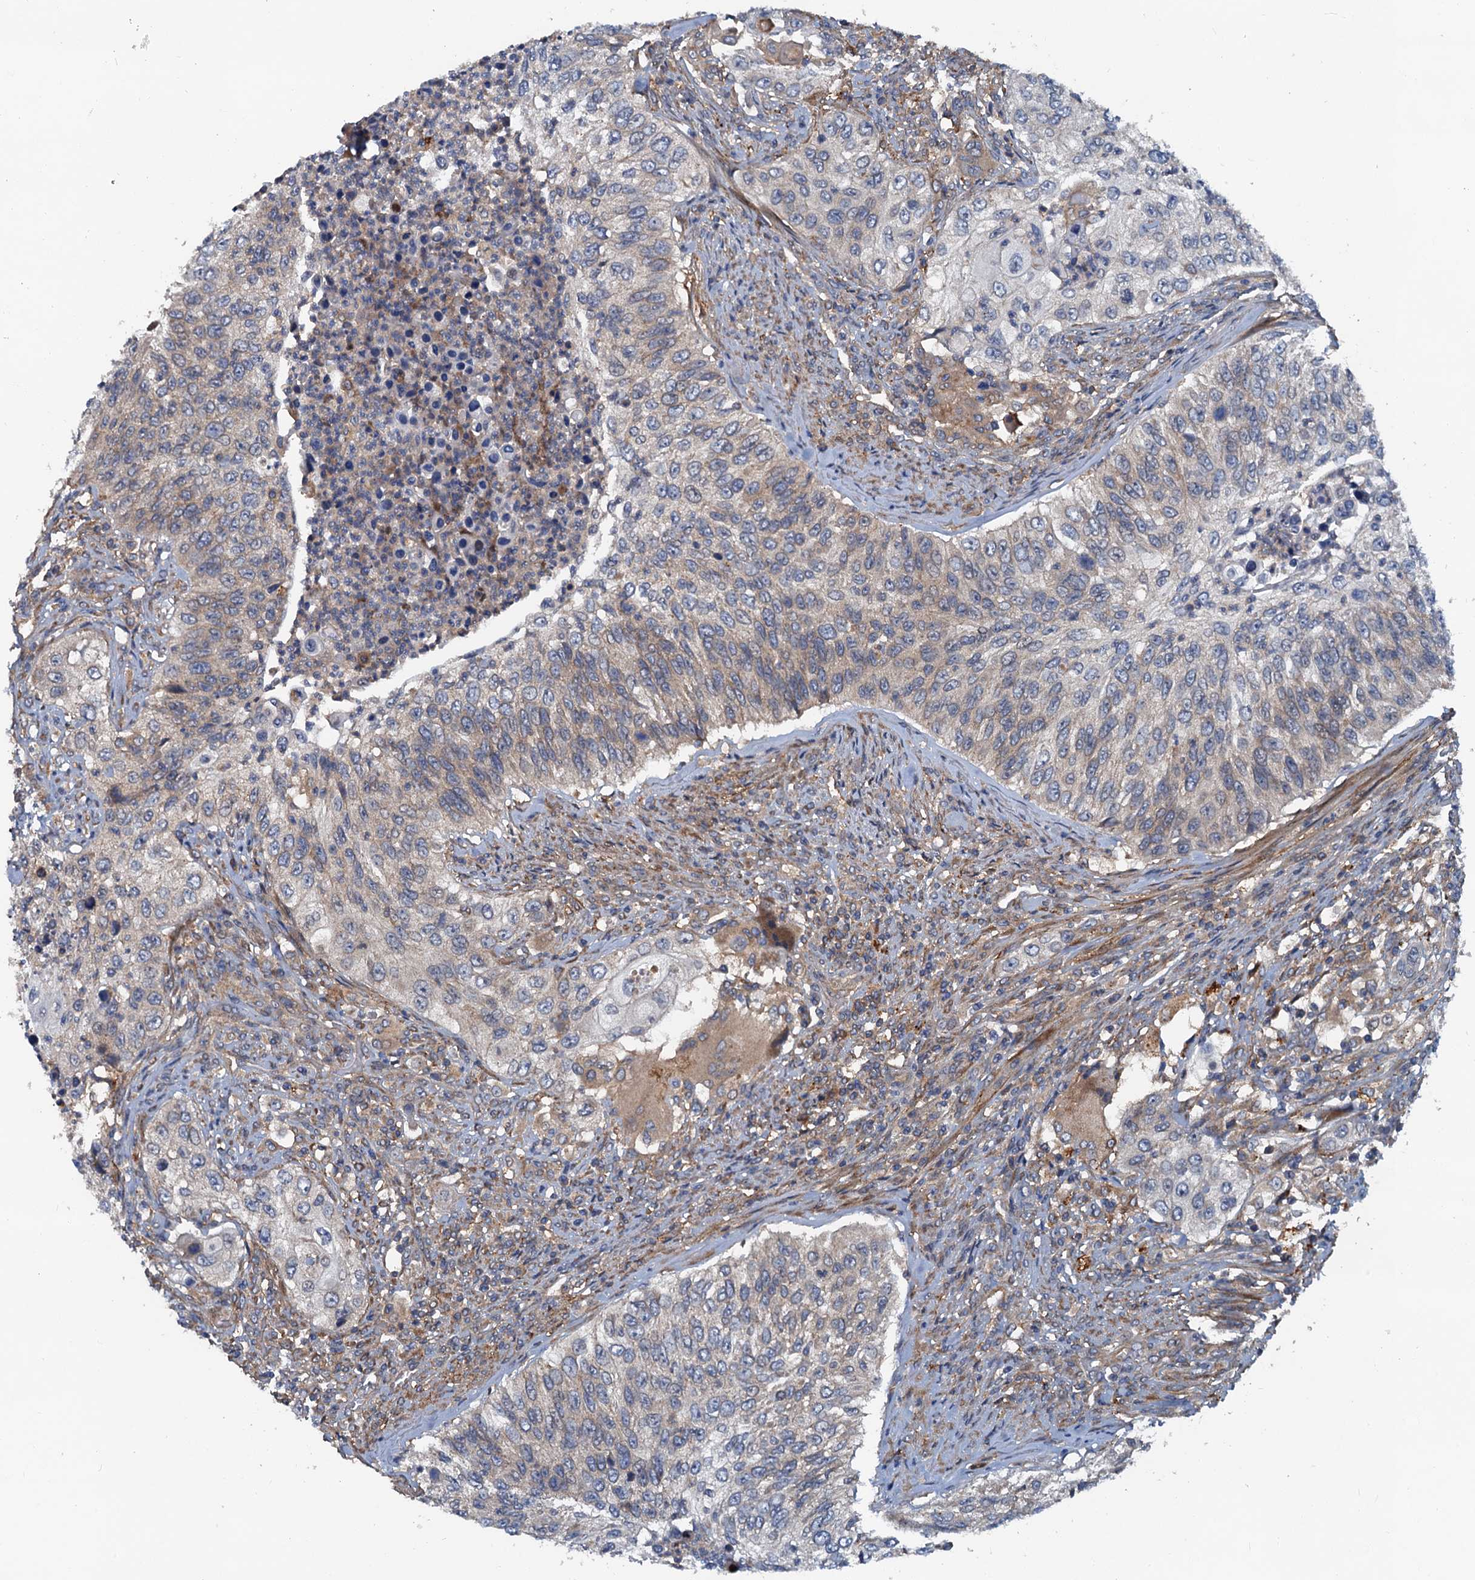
{"staining": {"intensity": "moderate", "quantity": "<25%", "location": "cytoplasmic/membranous"}, "tissue": "urothelial cancer", "cell_type": "Tumor cells", "image_type": "cancer", "snomed": [{"axis": "morphology", "description": "Urothelial carcinoma, High grade"}, {"axis": "topography", "description": "Urinary bladder"}], "caption": "Urothelial cancer was stained to show a protein in brown. There is low levels of moderate cytoplasmic/membranous staining in about <25% of tumor cells. The staining was performed using DAB (3,3'-diaminobenzidine), with brown indicating positive protein expression. Nuclei are stained blue with hematoxylin.", "gene": "EFL1", "patient": {"sex": "female", "age": 60}}